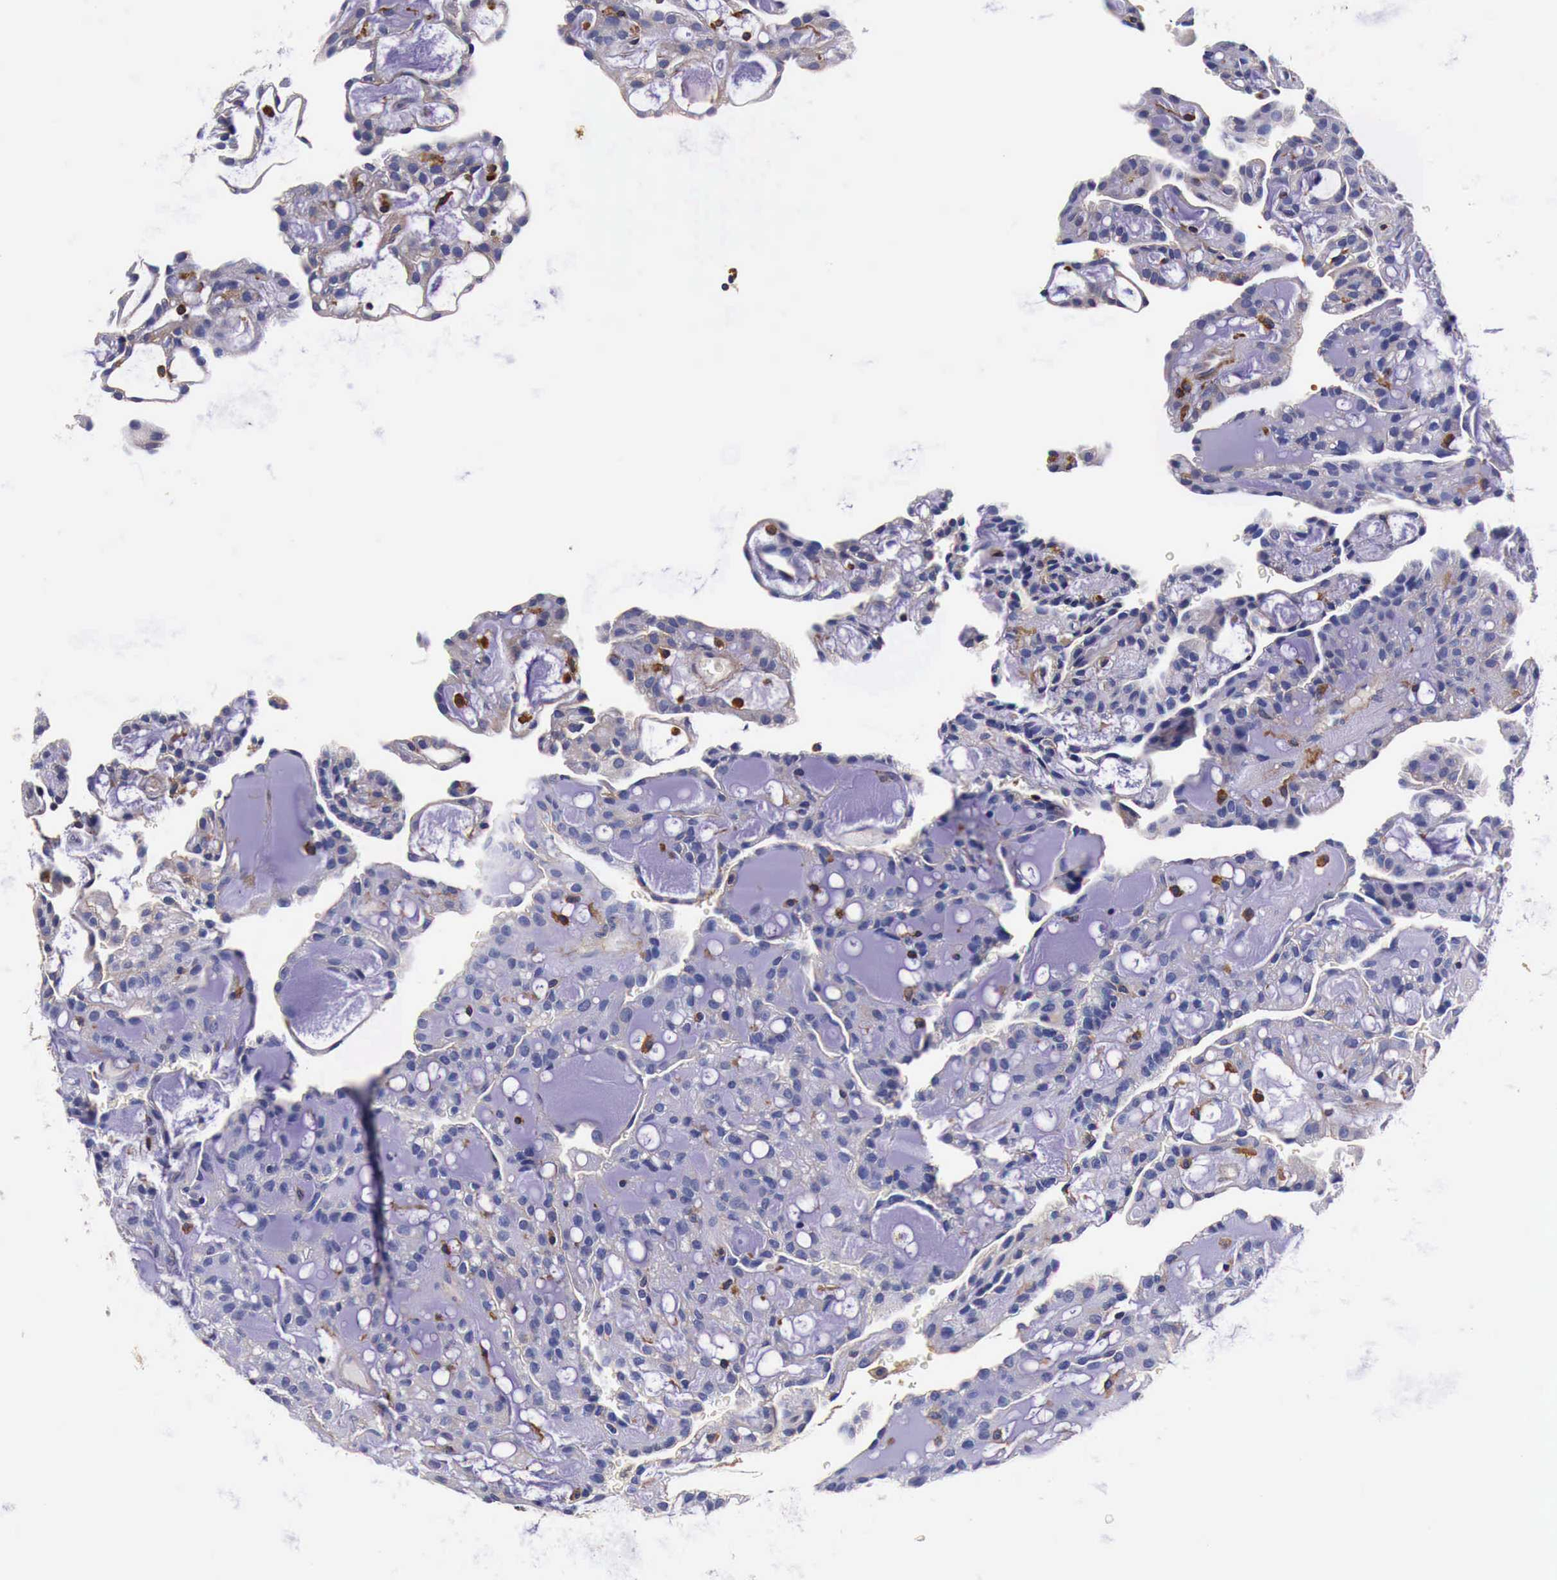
{"staining": {"intensity": "negative", "quantity": "none", "location": "none"}, "tissue": "renal cancer", "cell_type": "Tumor cells", "image_type": "cancer", "snomed": [{"axis": "morphology", "description": "Adenocarcinoma, NOS"}, {"axis": "topography", "description": "Kidney"}], "caption": "IHC of human renal cancer (adenocarcinoma) exhibits no expression in tumor cells. (DAB immunohistochemistry (IHC) visualized using brightfield microscopy, high magnification).", "gene": "RP2", "patient": {"sex": "male", "age": 63}}